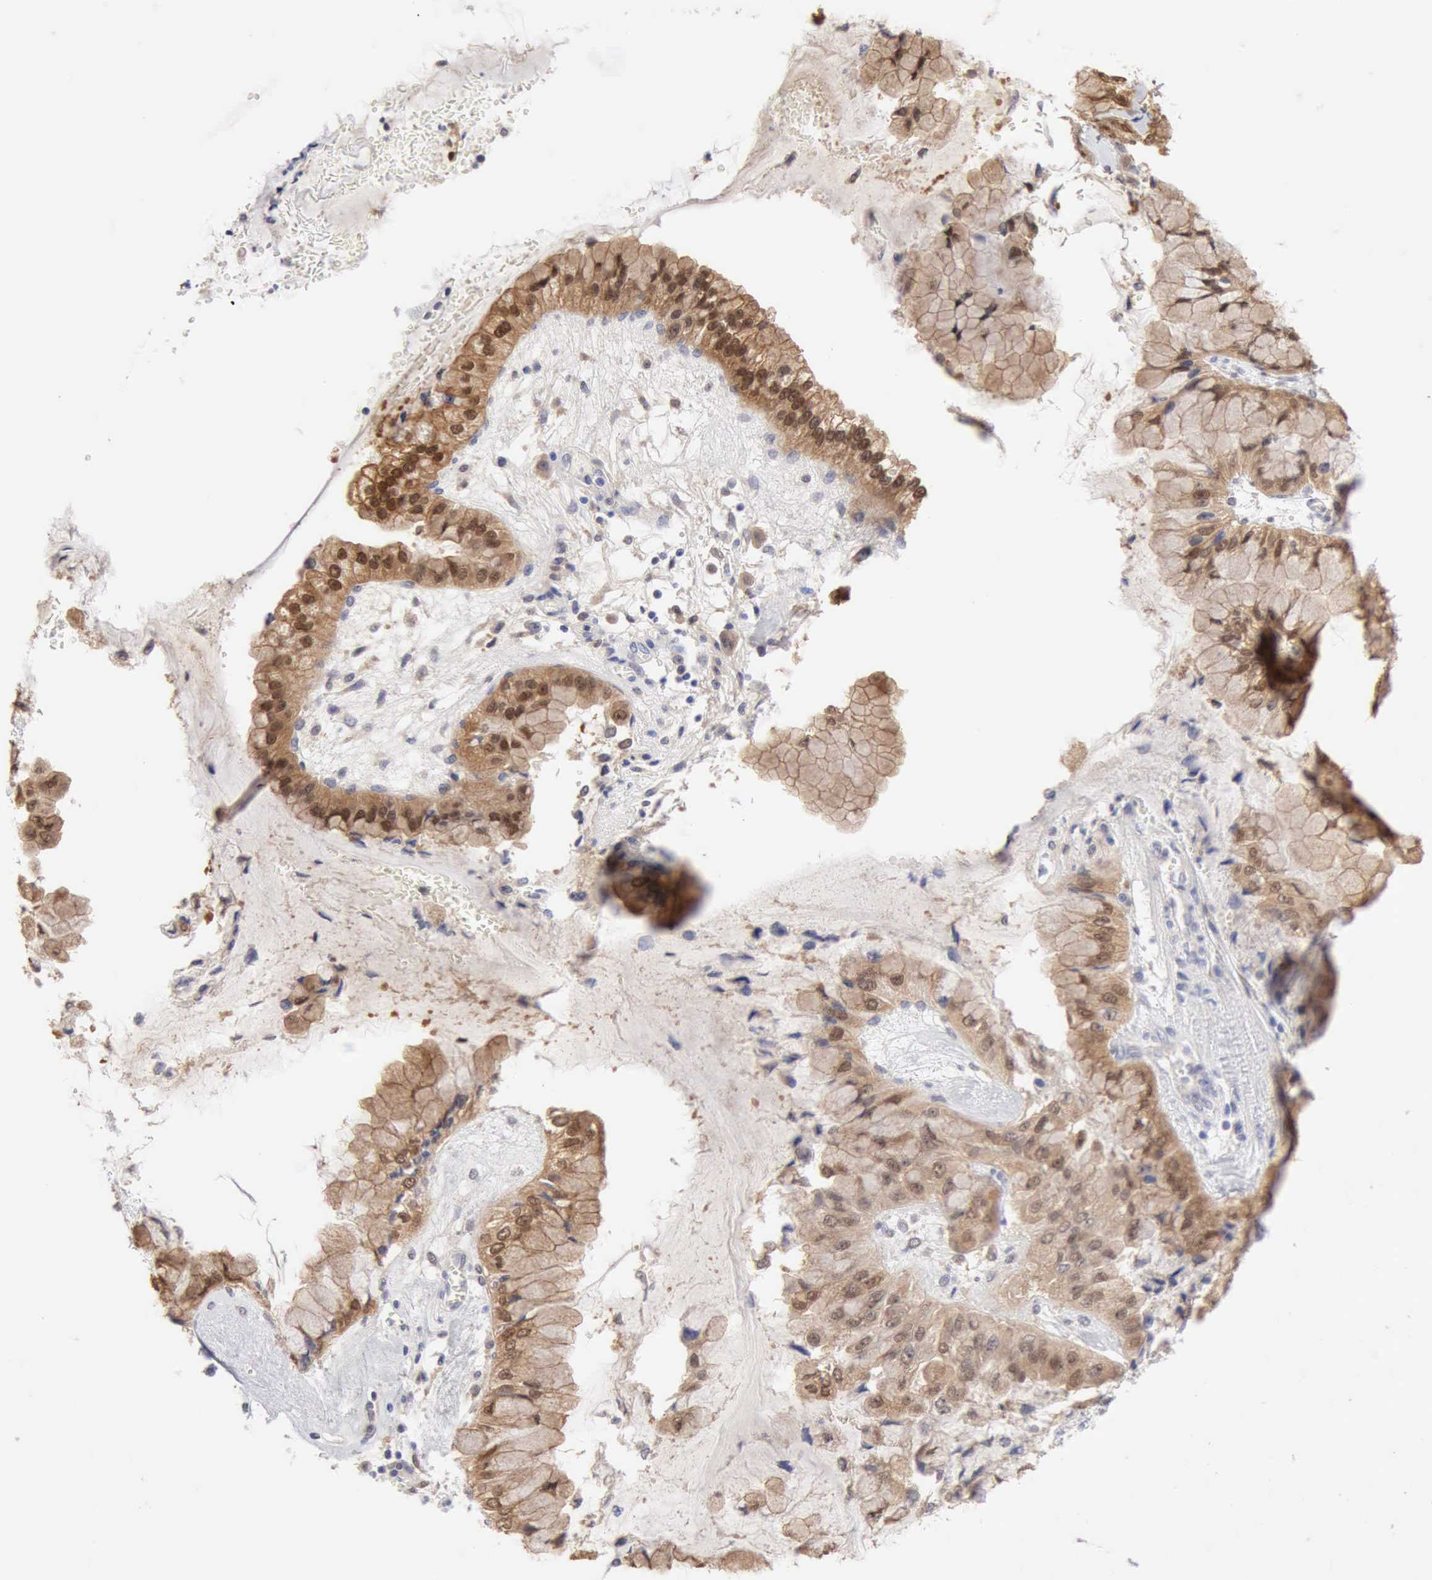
{"staining": {"intensity": "weak", "quantity": ">75%", "location": "cytoplasmic/membranous"}, "tissue": "liver cancer", "cell_type": "Tumor cells", "image_type": "cancer", "snomed": [{"axis": "morphology", "description": "Cholangiocarcinoma"}, {"axis": "topography", "description": "Liver"}], "caption": "Immunohistochemical staining of liver cancer demonstrates low levels of weak cytoplasmic/membranous protein expression in approximately >75% of tumor cells.", "gene": "PTGR2", "patient": {"sex": "female", "age": 79}}